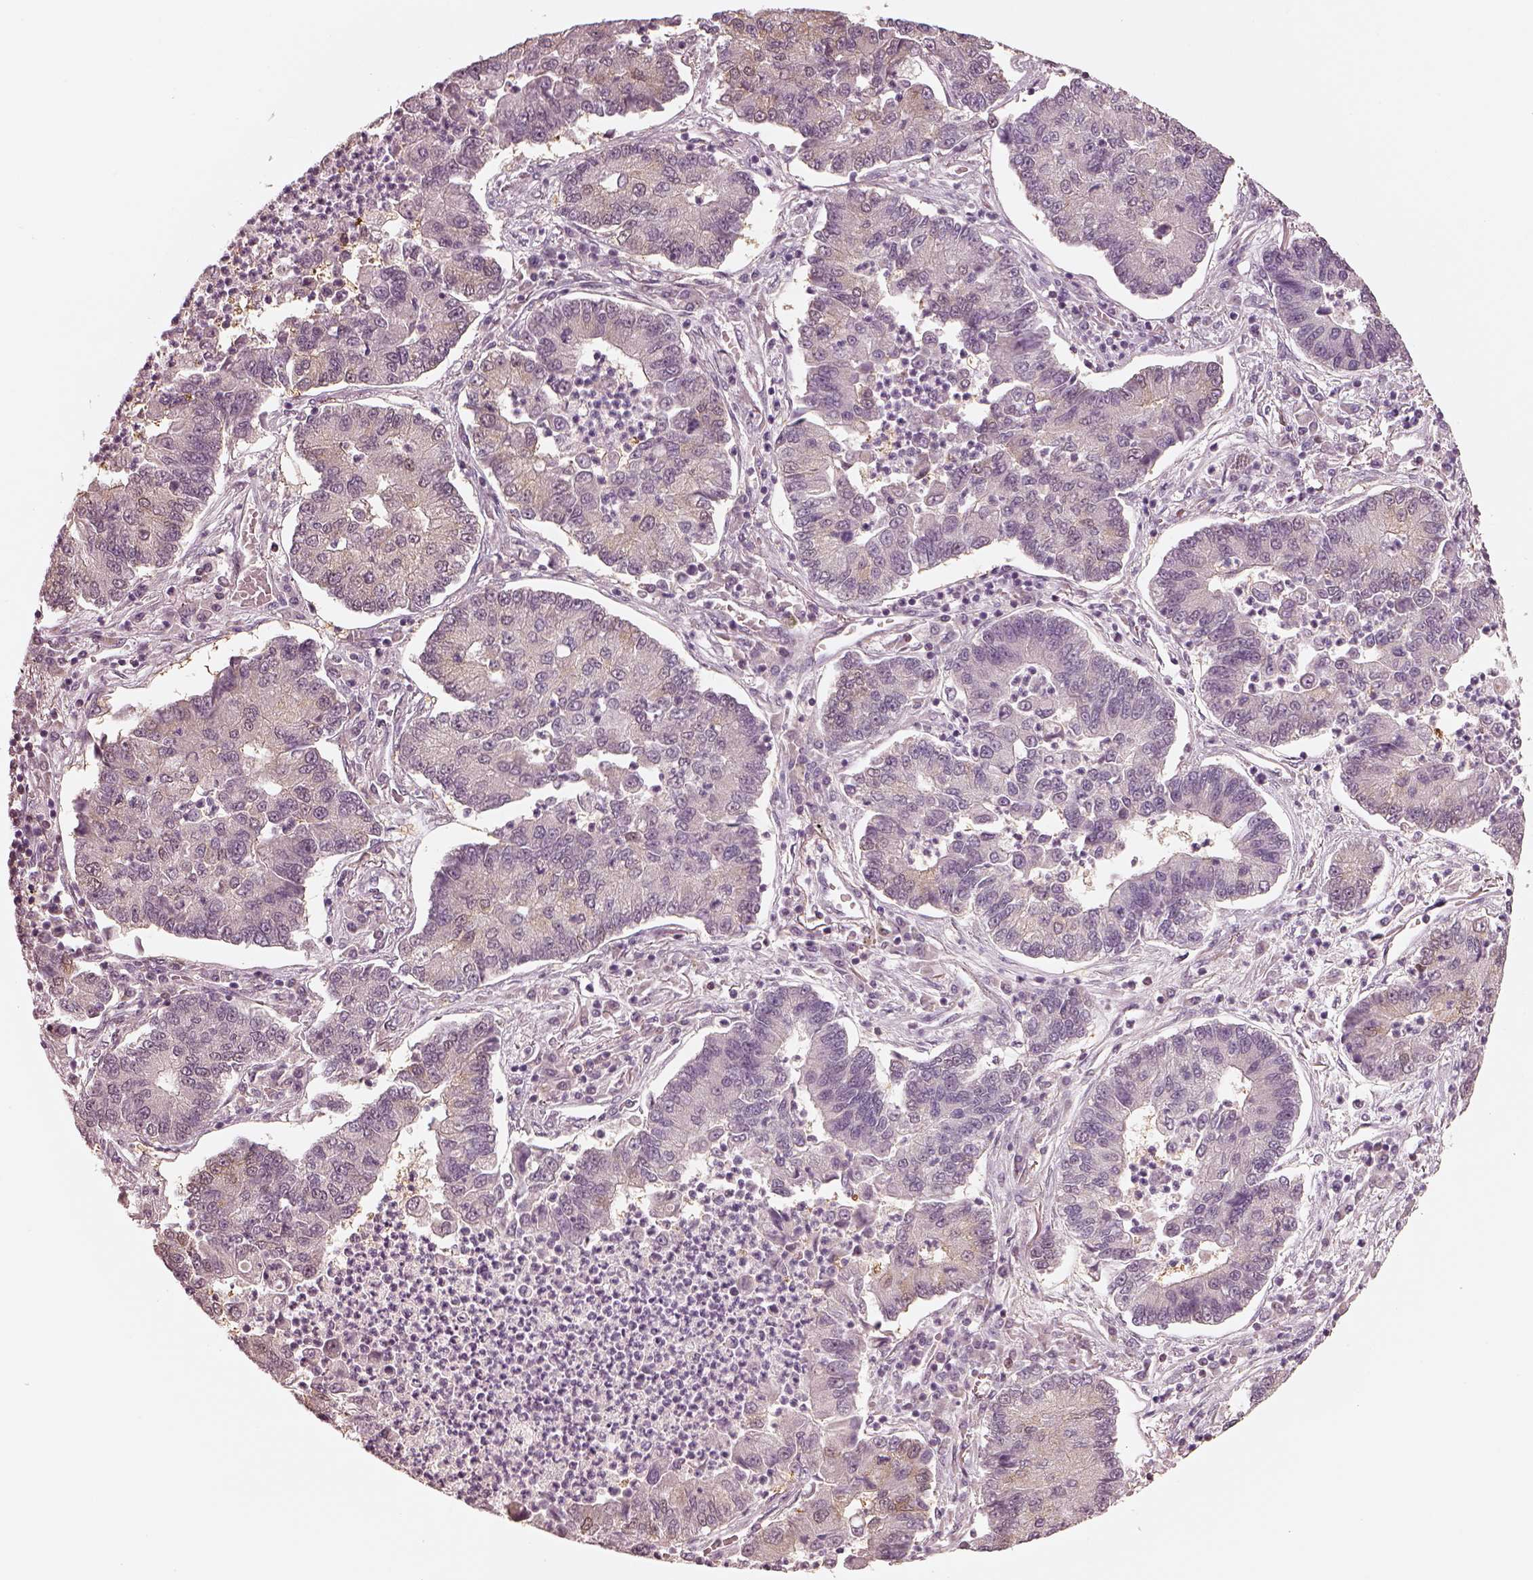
{"staining": {"intensity": "weak", "quantity": "<25%", "location": "cytoplasmic/membranous"}, "tissue": "lung cancer", "cell_type": "Tumor cells", "image_type": "cancer", "snomed": [{"axis": "morphology", "description": "Adenocarcinoma, NOS"}, {"axis": "topography", "description": "Lung"}], "caption": "Immunohistochemical staining of human lung cancer demonstrates no significant positivity in tumor cells. (Brightfield microscopy of DAB IHC at high magnification).", "gene": "EGR4", "patient": {"sex": "female", "age": 57}}